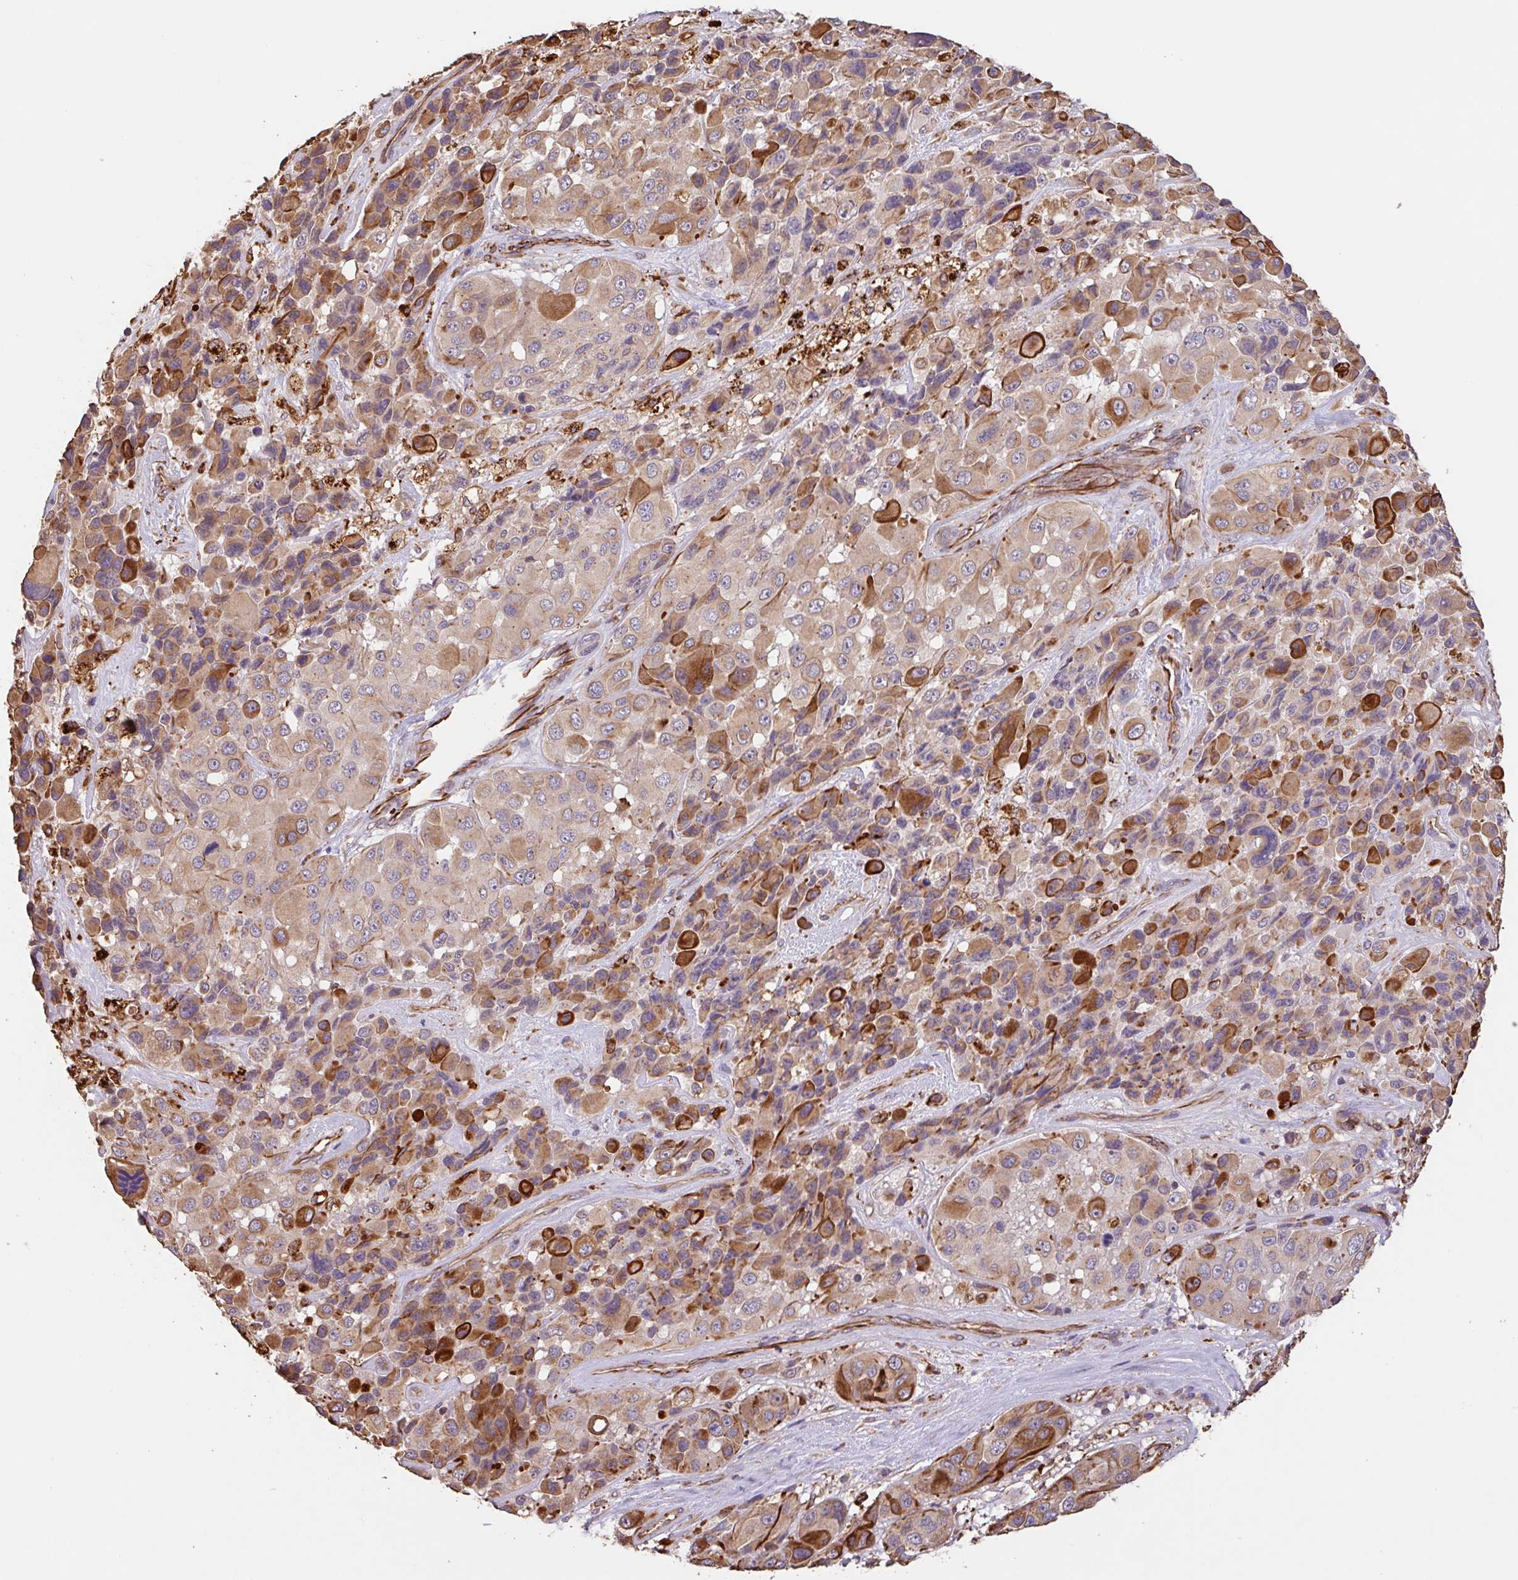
{"staining": {"intensity": "moderate", "quantity": ">75%", "location": "cytoplasmic/membranous"}, "tissue": "melanoma", "cell_type": "Tumor cells", "image_type": "cancer", "snomed": [{"axis": "morphology", "description": "Malignant melanoma, Metastatic site"}, {"axis": "topography", "description": "Lymph node"}], "caption": "A micrograph of human melanoma stained for a protein exhibits moderate cytoplasmic/membranous brown staining in tumor cells.", "gene": "ZNF790", "patient": {"sex": "female", "age": 65}}